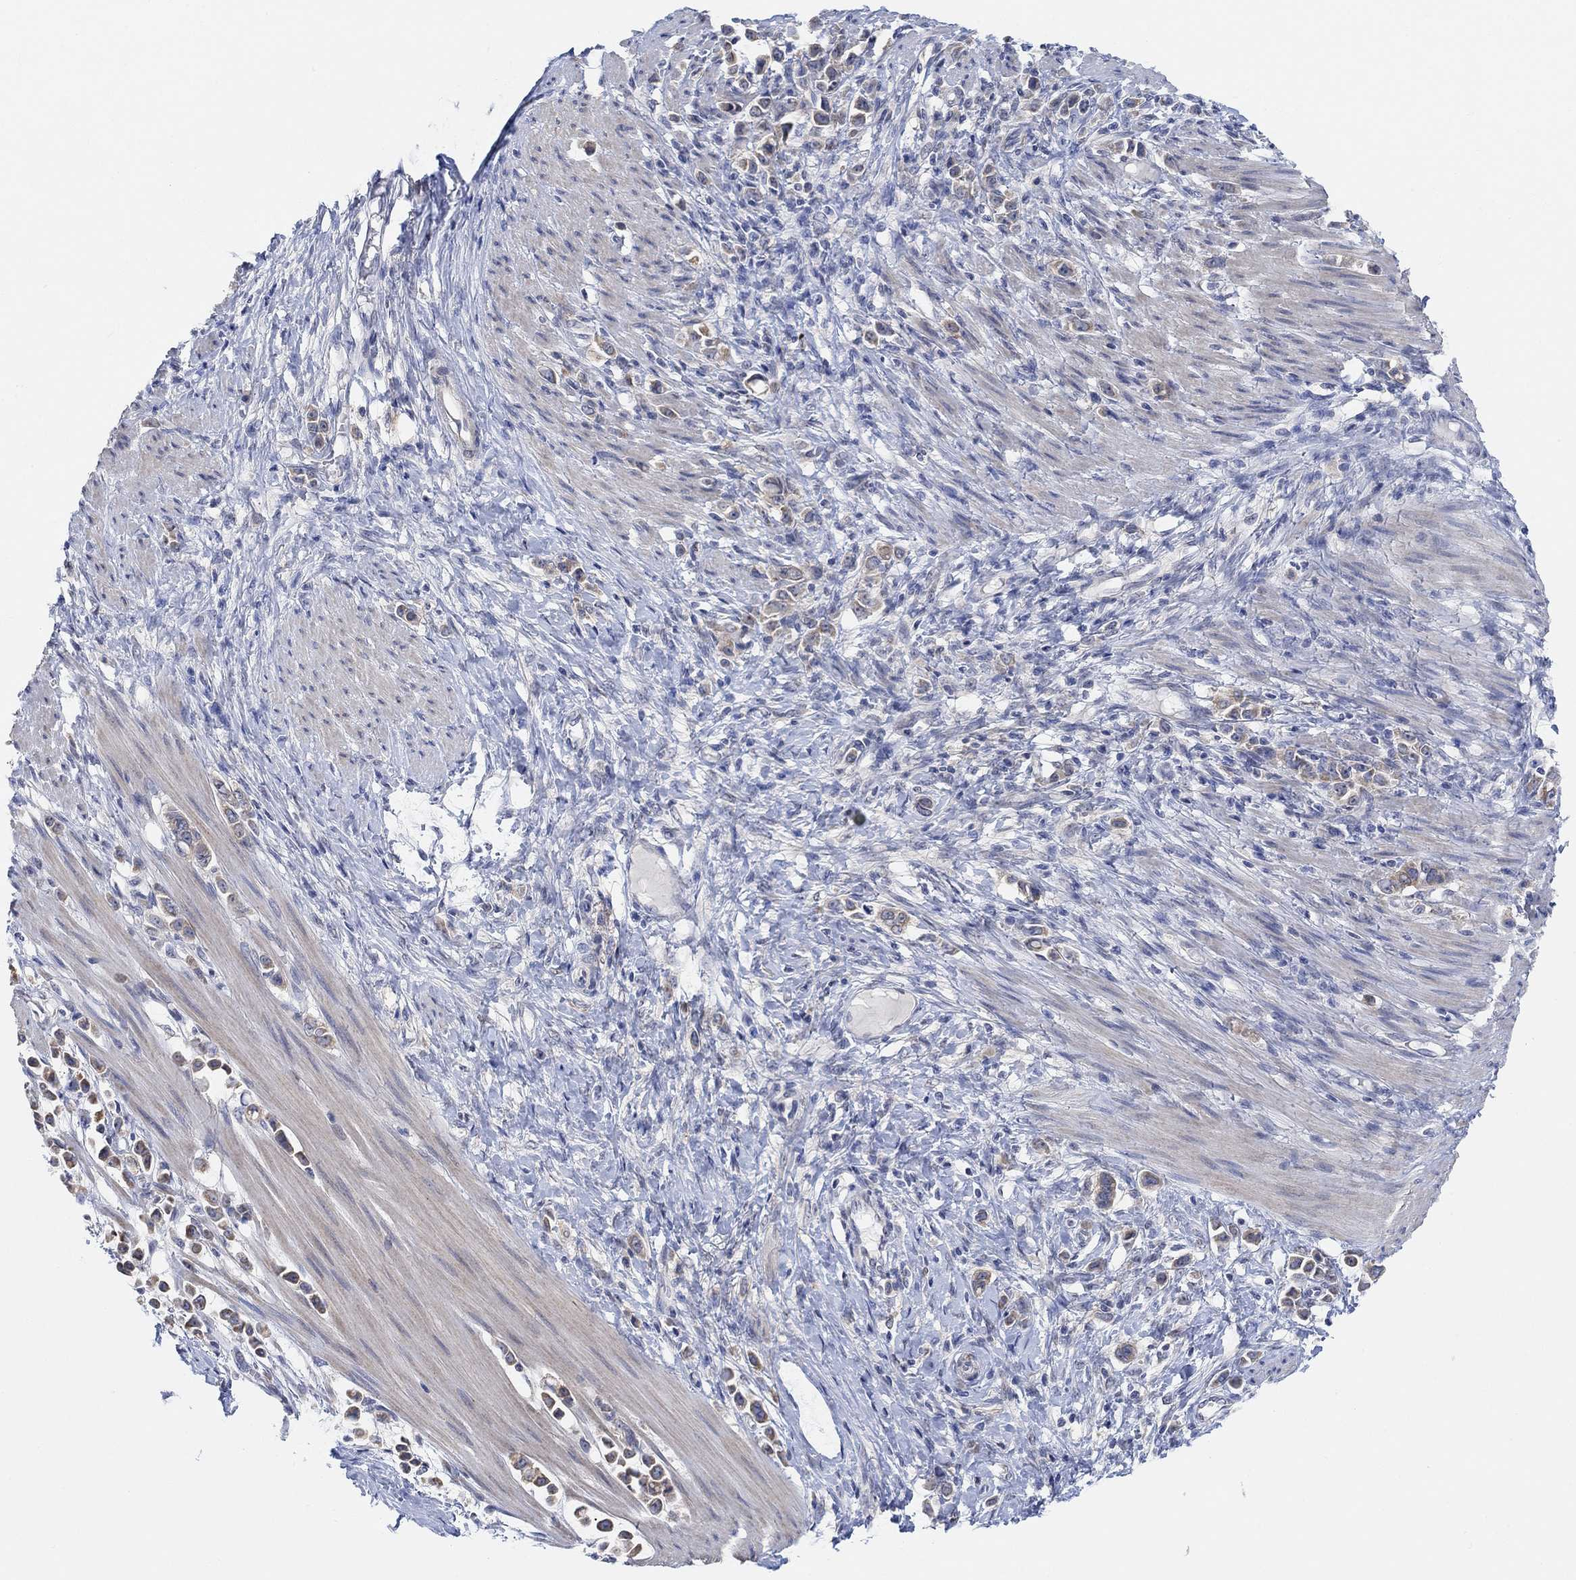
{"staining": {"intensity": "negative", "quantity": "none", "location": "none"}, "tissue": "stomach cancer", "cell_type": "Tumor cells", "image_type": "cancer", "snomed": [{"axis": "morphology", "description": "Adenocarcinoma, NOS"}, {"axis": "topography", "description": "Stomach"}], "caption": "Stomach cancer stained for a protein using immunohistochemistry demonstrates no expression tumor cells.", "gene": "RIMS1", "patient": {"sex": "male", "age": 82}}